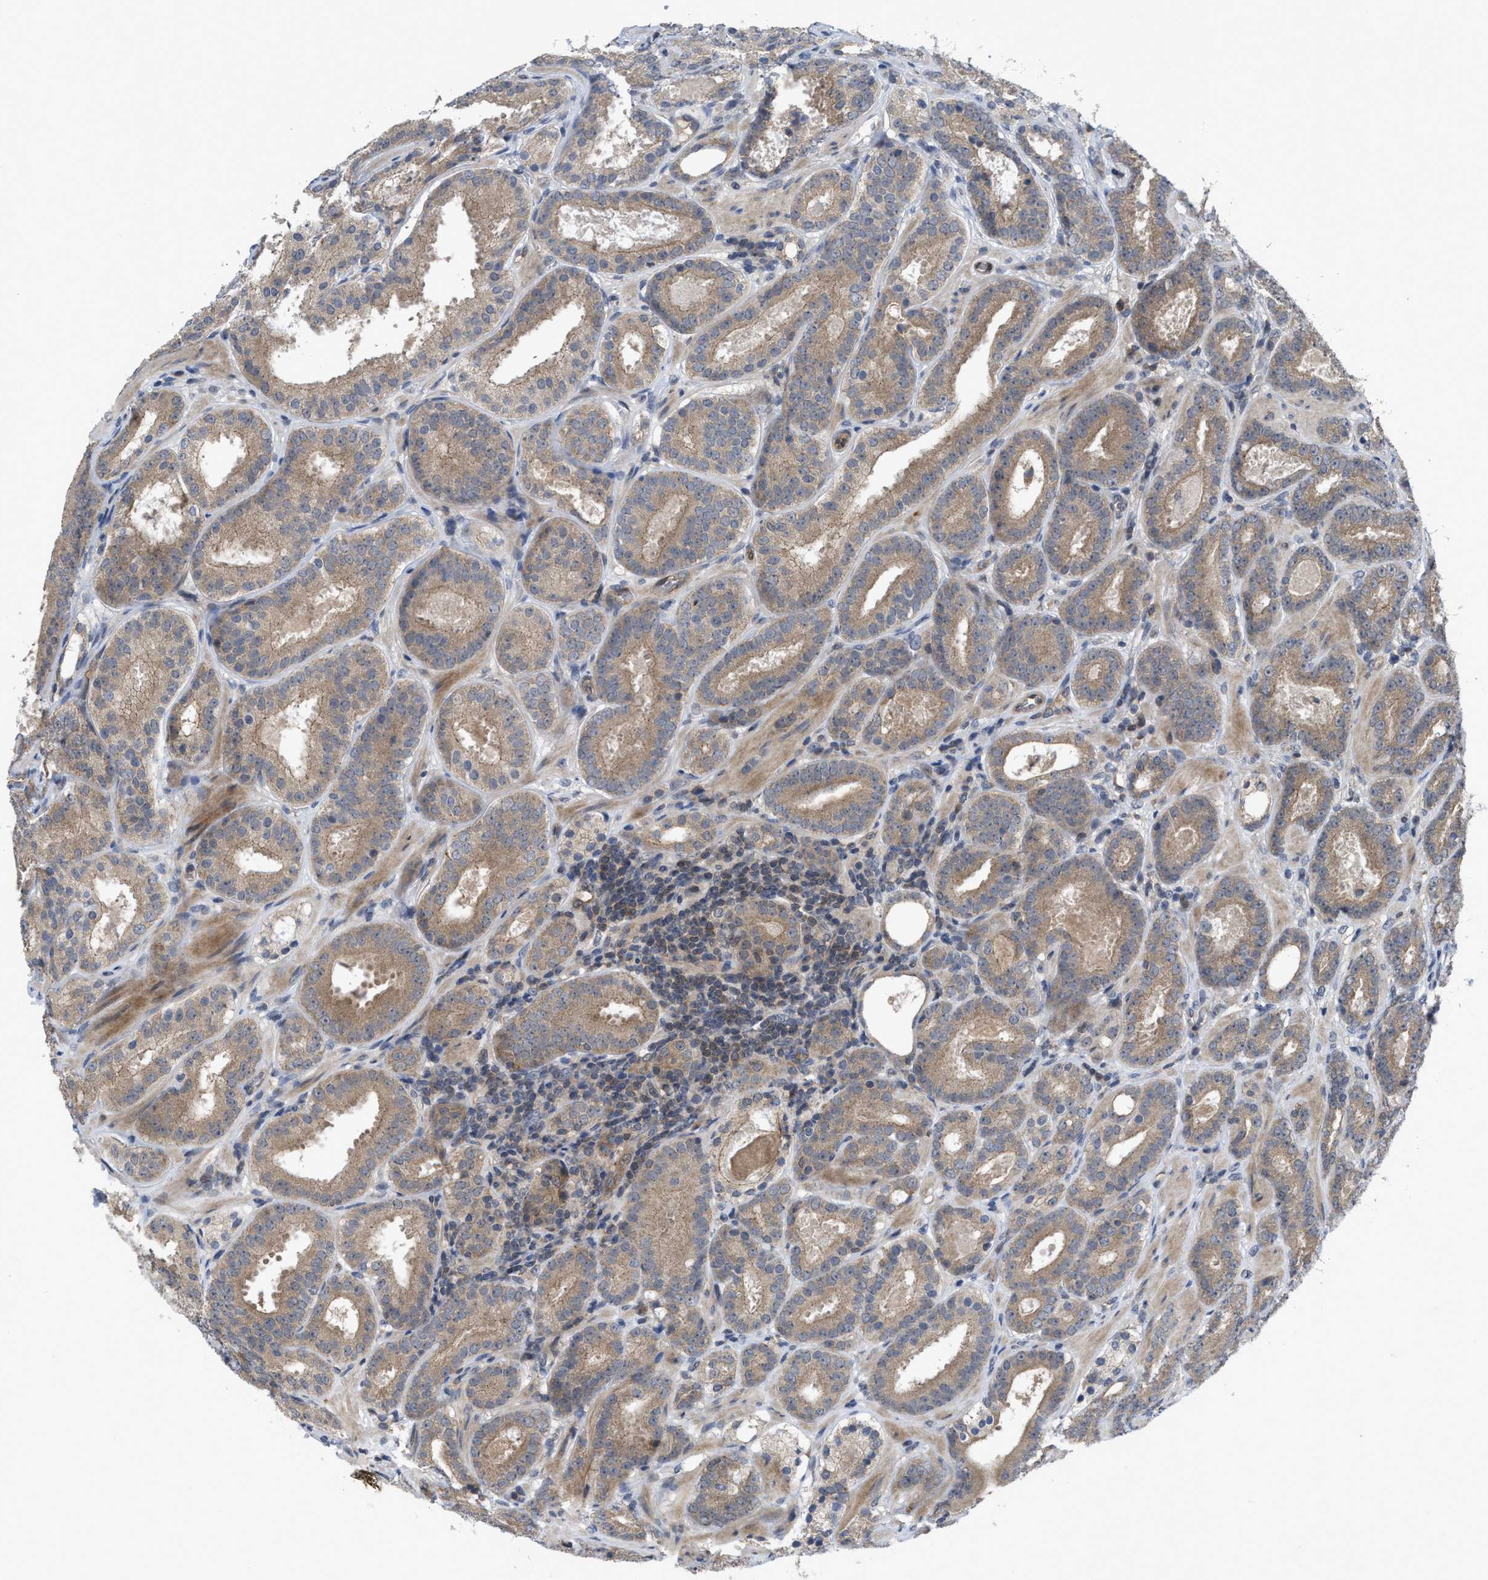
{"staining": {"intensity": "moderate", "quantity": ">75%", "location": "cytoplasmic/membranous"}, "tissue": "prostate cancer", "cell_type": "Tumor cells", "image_type": "cancer", "snomed": [{"axis": "morphology", "description": "Adenocarcinoma, Low grade"}, {"axis": "topography", "description": "Prostate"}], "caption": "Protein expression analysis of human prostate cancer (adenocarcinoma (low-grade)) reveals moderate cytoplasmic/membranous positivity in approximately >75% of tumor cells. (DAB IHC with brightfield microscopy, high magnification).", "gene": "LDAF1", "patient": {"sex": "male", "age": 69}}